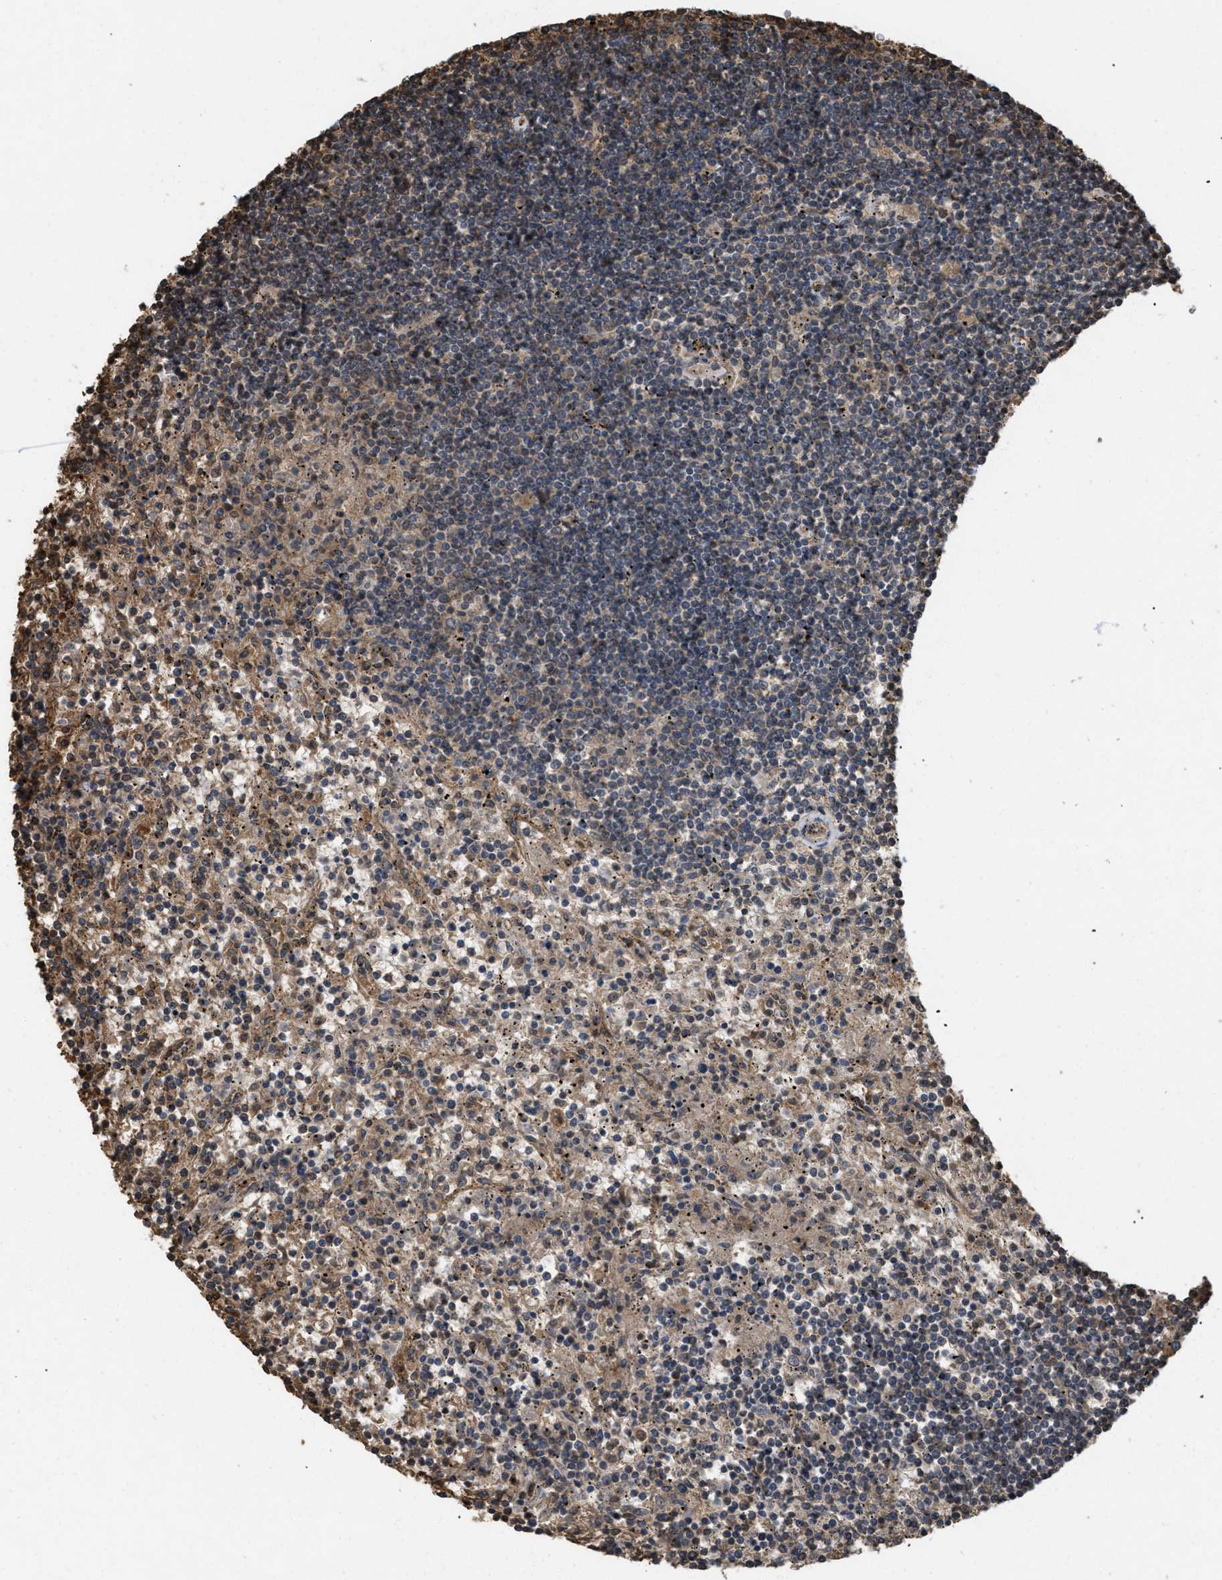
{"staining": {"intensity": "weak", "quantity": "25%-75%", "location": "cytoplasmic/membranous"}, "tissue": "lymphoma", "cell_type": "Tumor cells", "image_type": "cancer", "snomed": [{"axis": "morphology", "description": "Malignant lymphoma, non-Hodgkin's type, Low grade"}, {"axis": "topography", "description": "Spleen"}], "caption": "The photomicrograph shows immunohistochemical staining of malignant lymphoma, non-Hodgkin's type (low-grade). There is weak cytoplasmic/membranous positivity is seen in approximately 25%-75% of tumor cells.", "gene": "CALM1", "patient": {"sex": "male", "age": 76}}